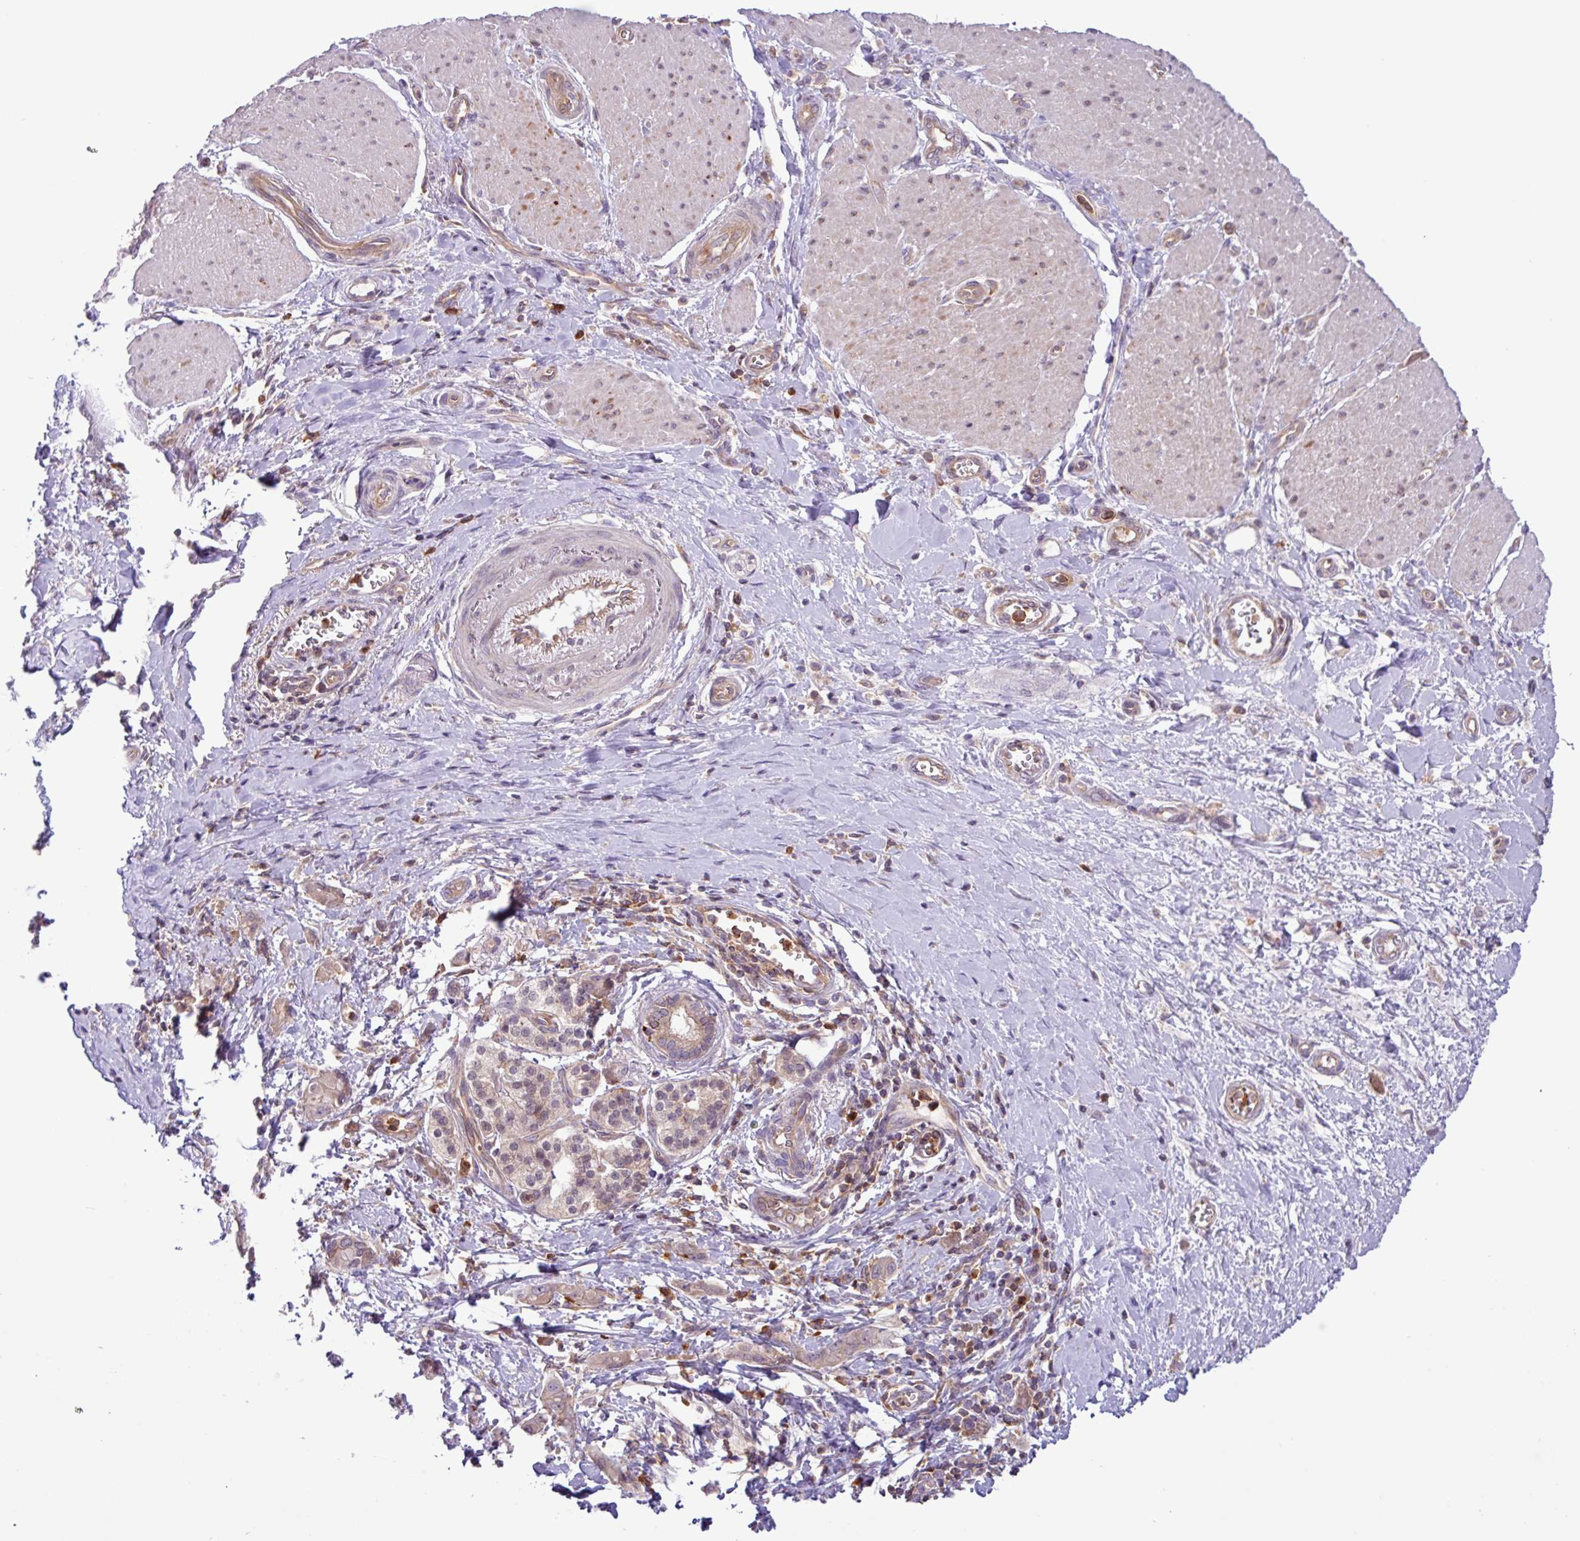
{"staining": {"intensity": "negative", "quantity": "none", "location": "none"}, "tissue": "pancreatic cancer", "cell_type": "Tumor cells", "image_type": "cancer", "snomed": [{"axis": "morphology", "description": "Adenocarcinoma, NOS"}, {"axis": "topography", "description": "Pancreas"}], "caption": "An immunohistochemistry photomicrograph of pancreatic cancer (adenocarcinoma) is shown. There is no staining in tumor cells of pancreatic cancer (adenocarcinoma).", "gene": "ACTR3", "patient": {"sex": "male", "age": 68}}